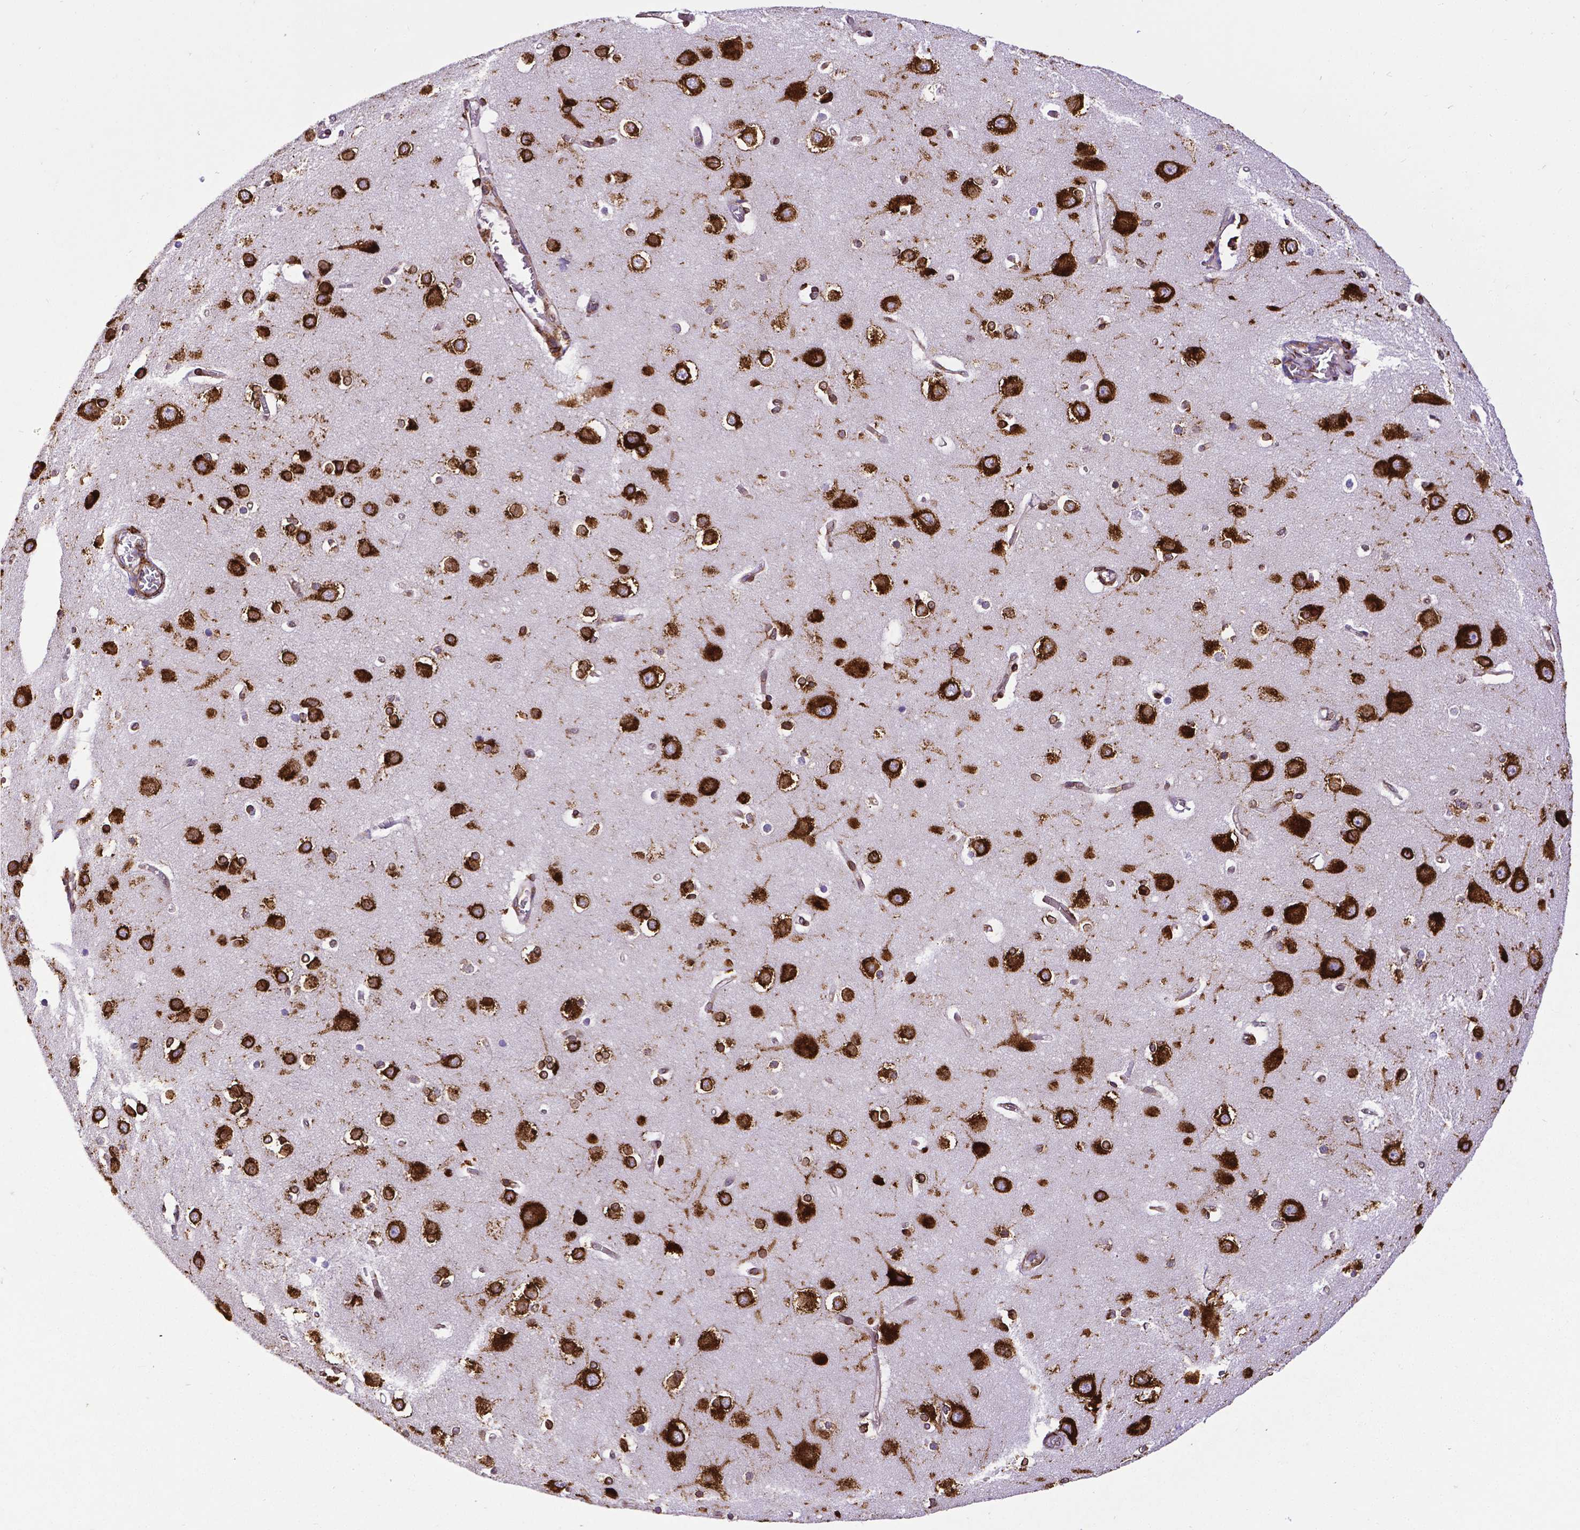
{"staining": {"intensity": "moderate", "quantity": "<25%", "location": "cytoplasmic/membranous"}, "tissue": "cerebral cortex", "cell_type": "Endothelial cells", "image_type": "normal", "snomed": [{"axis": "morphology", "description": "Normal tissue, NOS"}, {"axis": "topography", "description": "Cerebral cortex"}], "caption": "A brown stain shows moderate cytoplasmic/membranous positivity of a protein in endothelial cells of benign cerebral cortex. Ihc stains the protein in brown and the nuclei are stained blue.", "gene": "MTDH", "patient": {"sex": "male", "age": 37}}